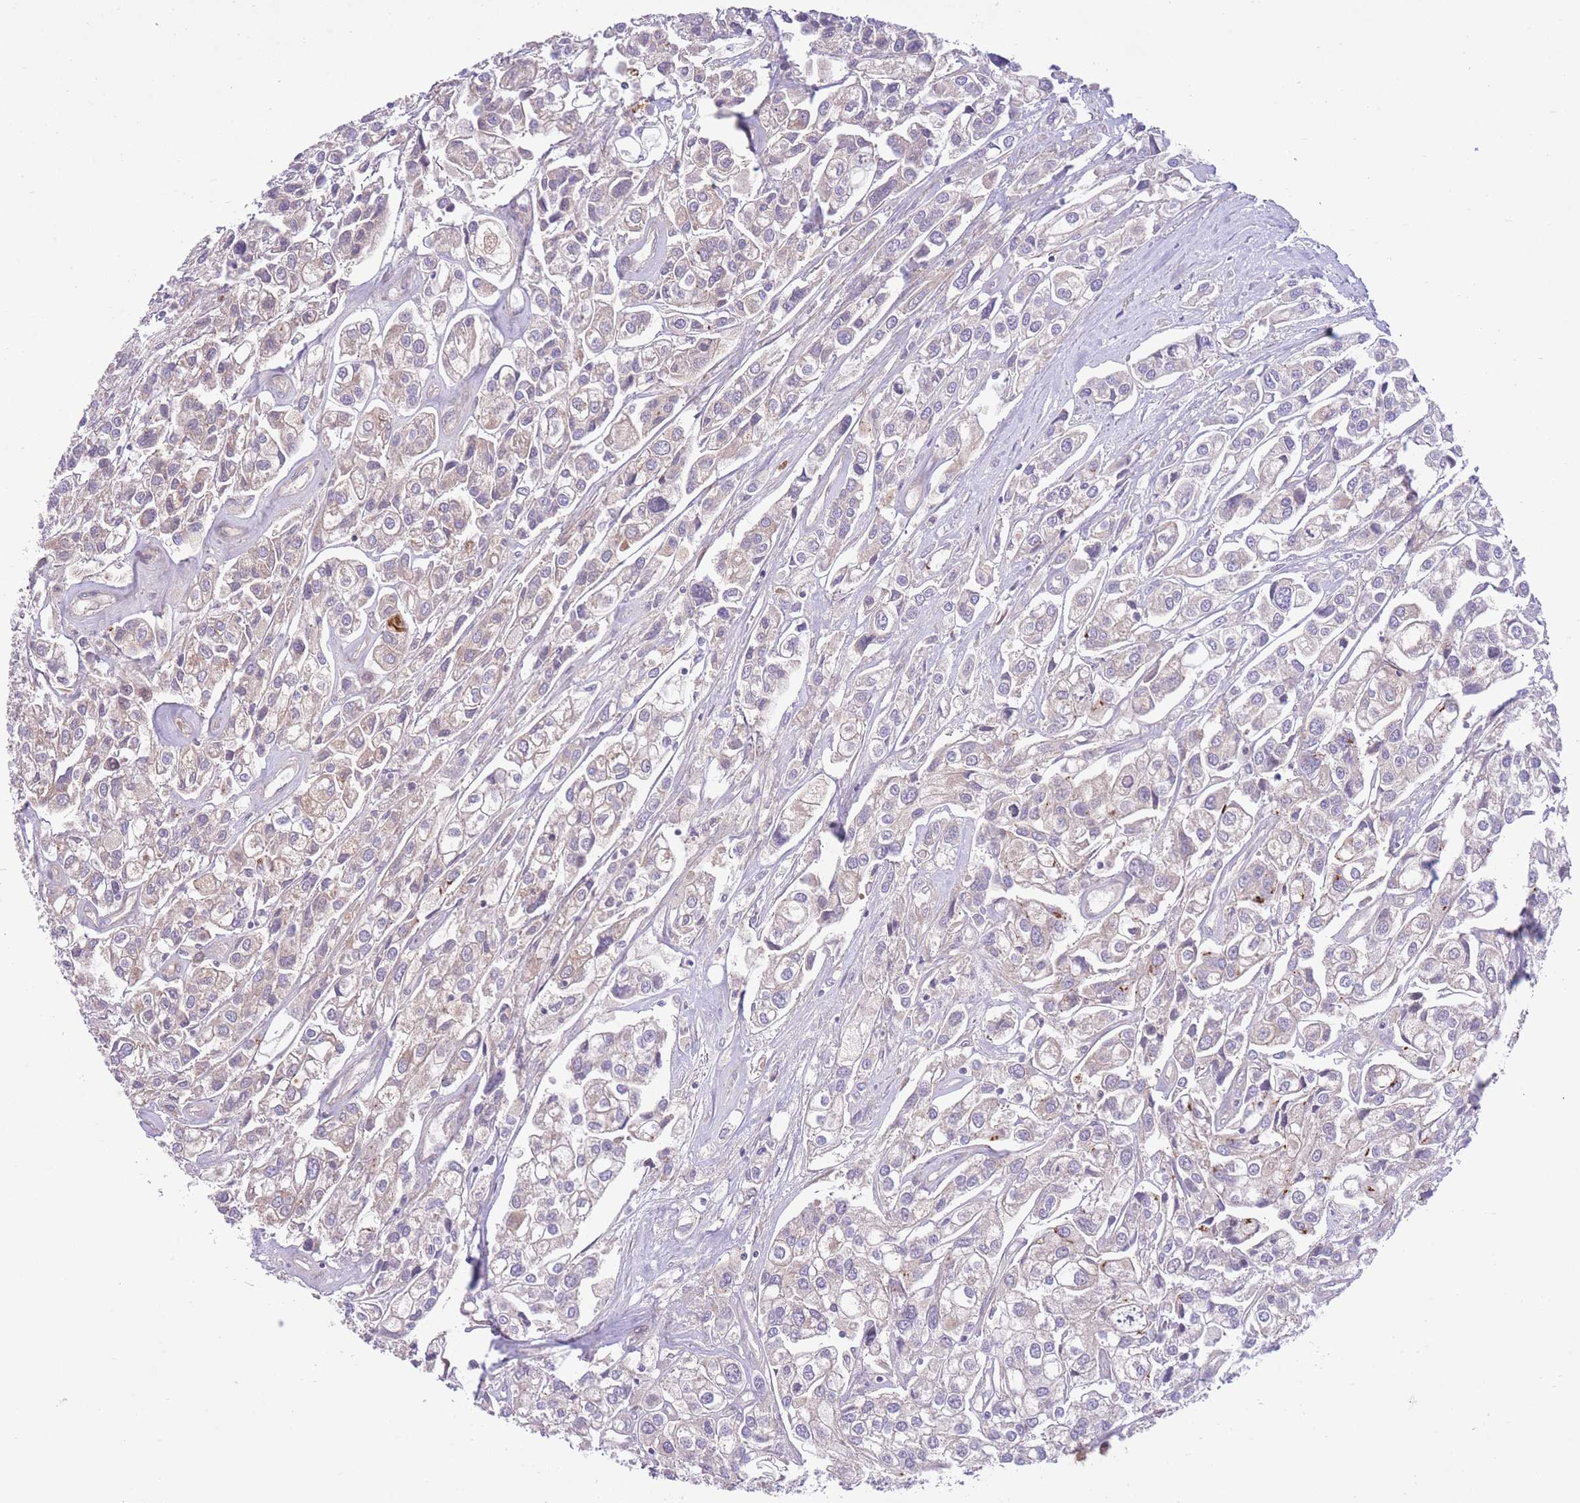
{"staining": {"intensity": "weak", "quantity": "25%-75%", "location": "cytoplasmic/membranous"}, "tissue": "urothelial cancer", "cell_type": "Tumor cells", "image_type": "cancer", "snomed": [{"axis": "morphology", "description": "Urothelial carcinoma, High grade"}, {"axis": "topography", "description": "Urinary bladder"}], "caption": "DAB (3,3'-diaminobenzidine) immunohistochemical staining of high-grade urothelial carcinoma reveals weak cytoplasmic/membranous protein staining in approximately 25%-75% of tumor cells.", "gene": "CHAC1", "patient": {"sex": "male", "age": 67}}